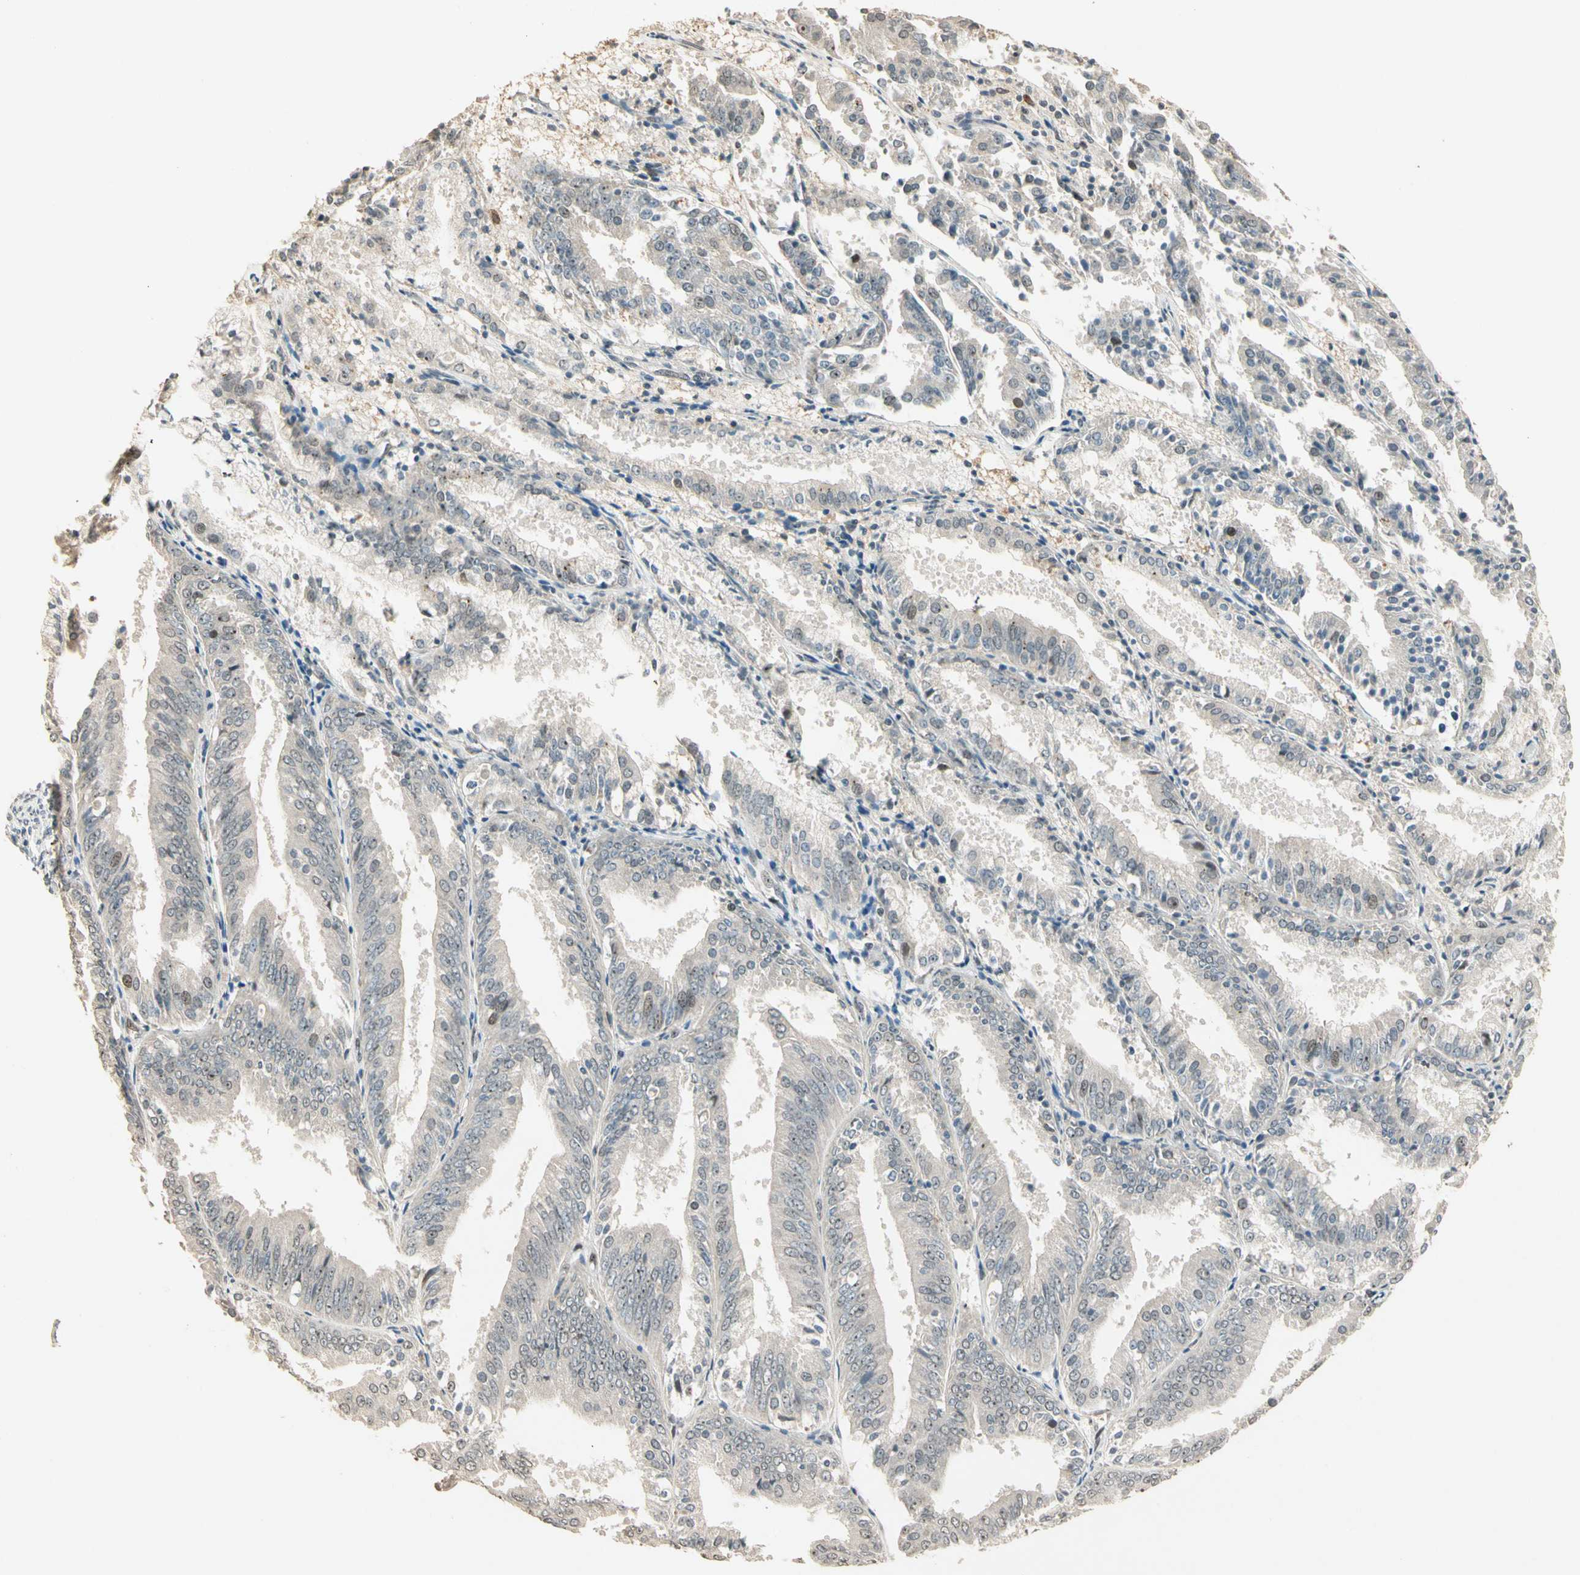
{"staining": {"intensity": "weak", "quantity": "25%-75%", "location": "nuclear"}, "tissue": "endometrial cancer", "cell_type": "Tumor cells", "image_type": "cancer", "snomed": [{"axis": "morphology", "description": "Adenocarcinoma, NOS"}, {"axis": "topography", "description": "Endometrium"}], "caption": "About 25%-75% of tumor cells in endometrial cancer (adenocarcinoma) show weak nuclear protein positivity as visualized by brown immunohistochemical staining.", "gene": "ETV4", "patient": {"sex": "female", "age": 63}}